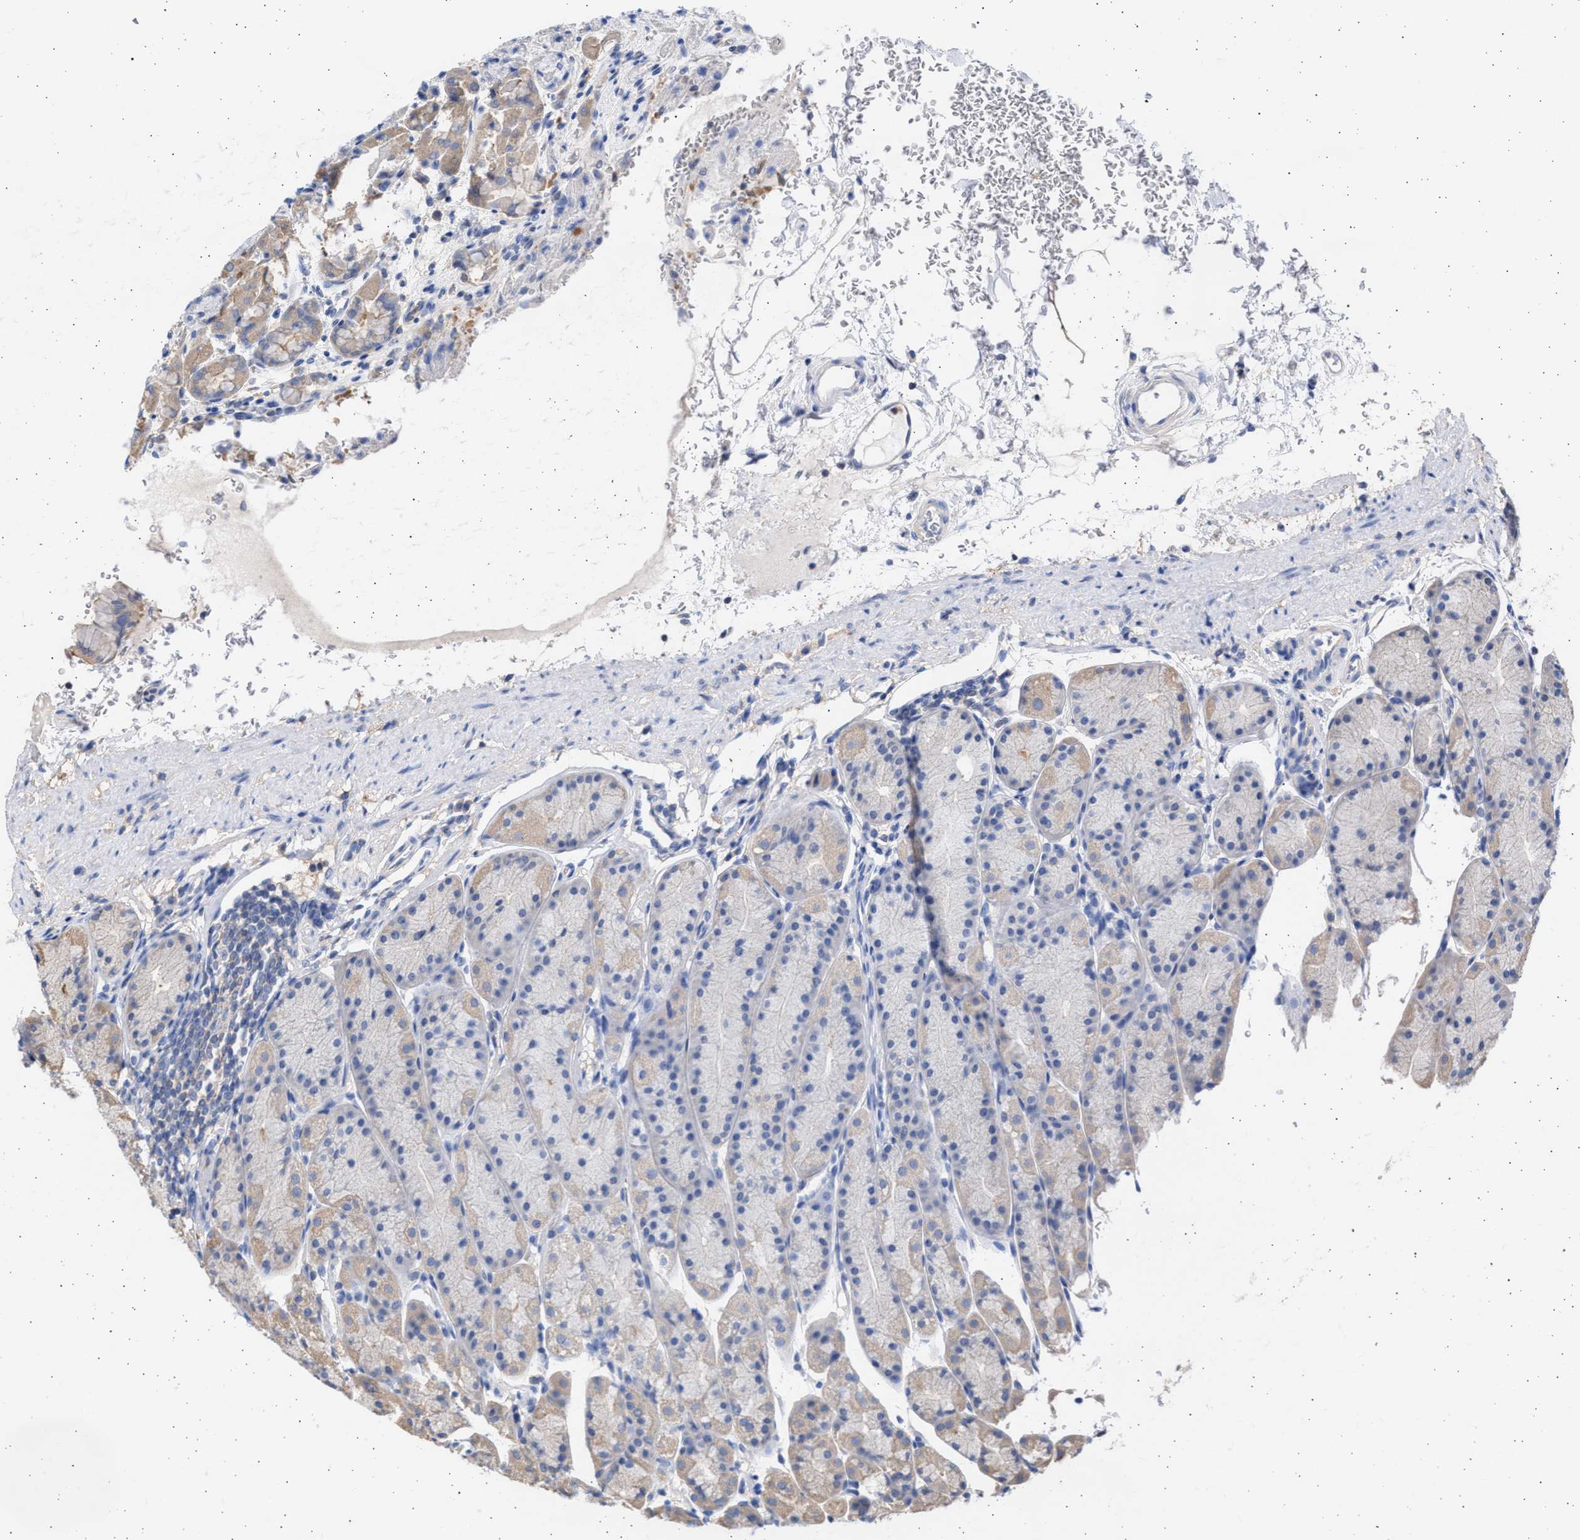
{"staining": {"intensity": "weak", "quantity": "25%-75%", "location": "cytoplasmic/membranous"}, "tissue": "stomach", "cell_type": "Glandular cells", "image_type": "normal", "snomed": [{"axis": "morphology", "description": "Normal tissue, NOS"}, {"axis": "topography", "description": "Stomach"}], "caption": "A histopathology image showing weak cytoplasmic/membranous positivity in about 25%-75% of glandular cells in benign stomach, as visualized by brown immunohistochemical staining.", "gene": "ALDOC", "patient": {"sex": "male", "age": 42}}